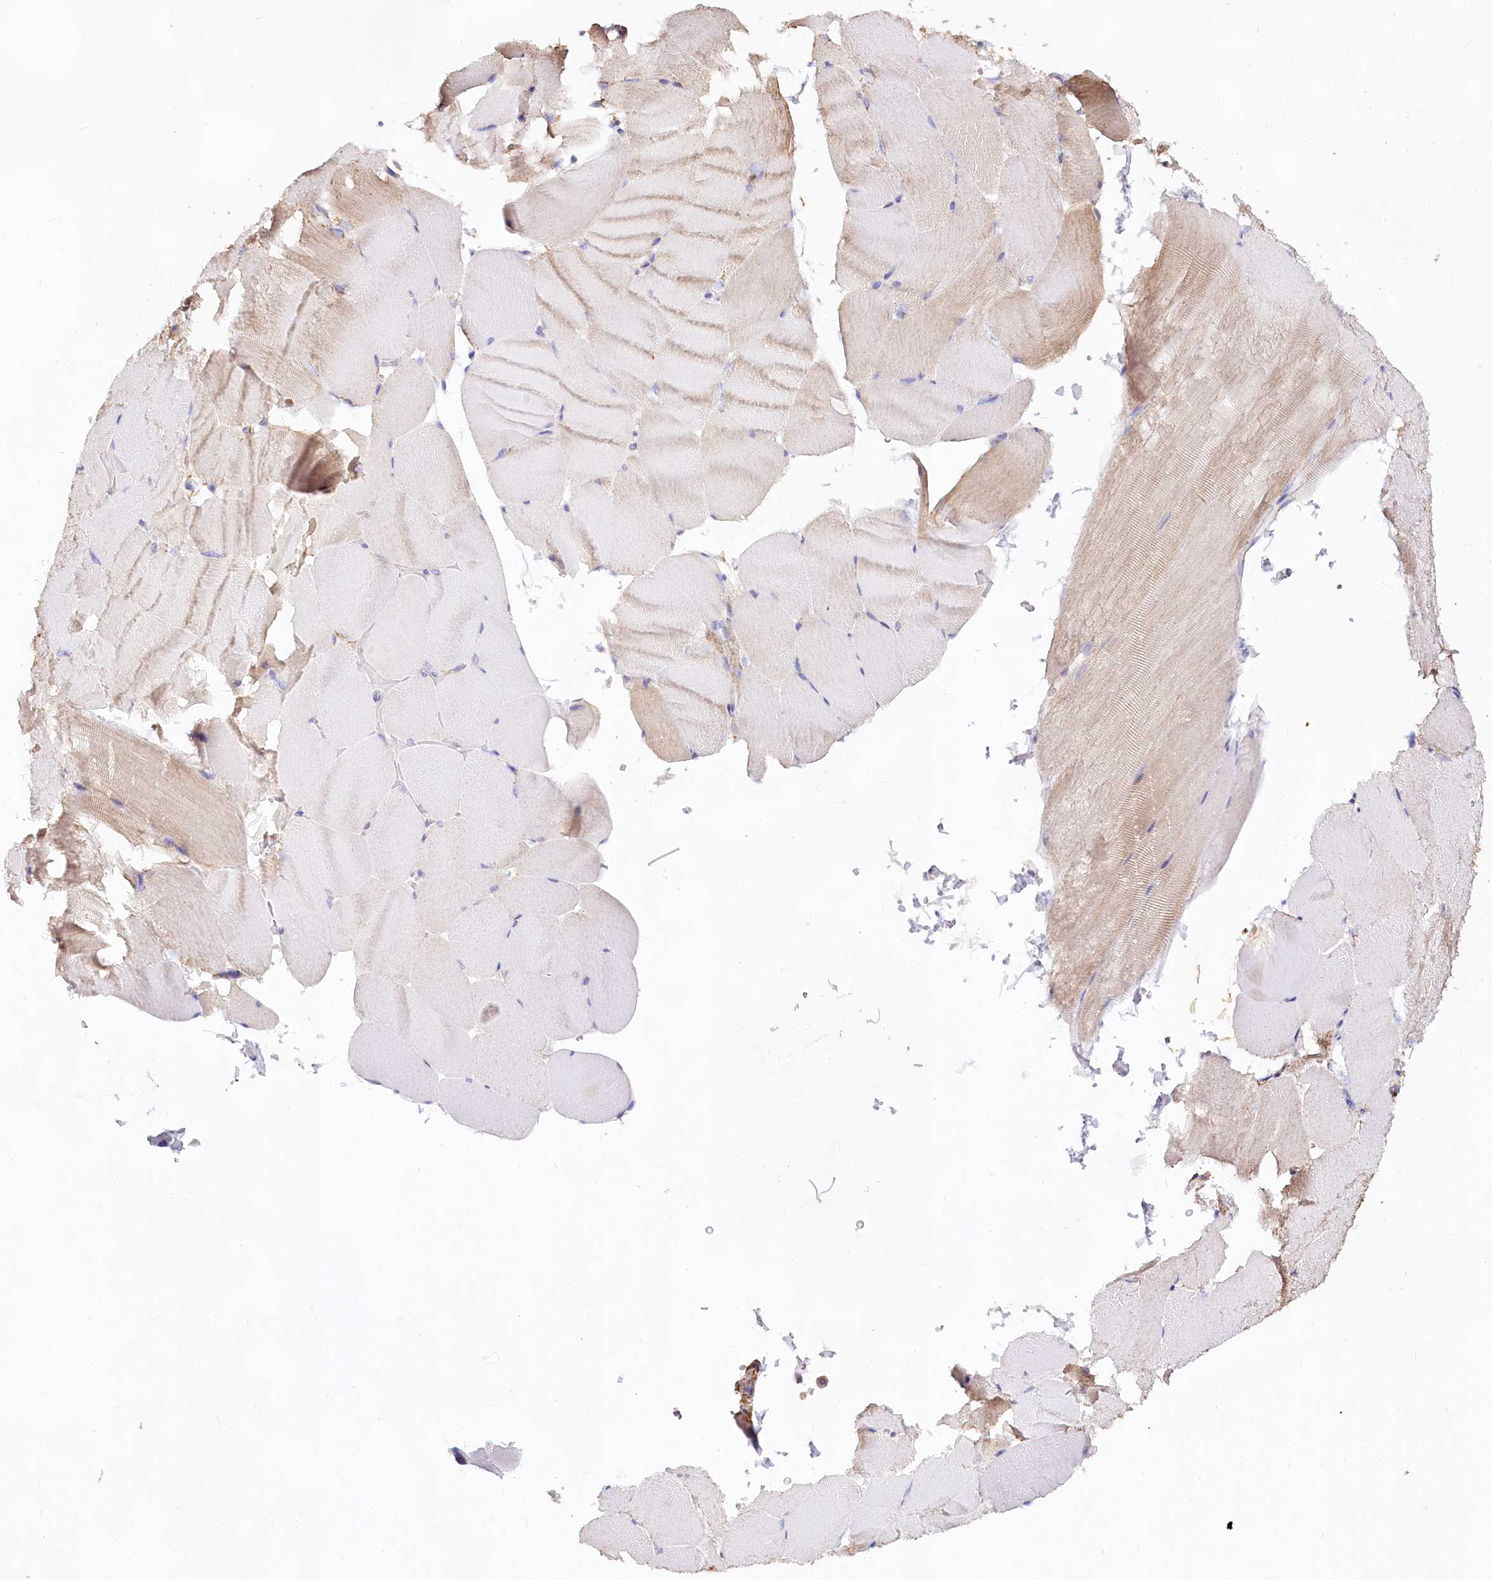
{"staining": {"intensity": "moderate", "quantity": "<25%", "location": "cytoplasmic/membranous"}, "tissue": "skeletal muscle", "cell_type": "Myocytes", "image_type": "normal", "snomed": [{"axis": "morphology", "description": "Normal tissue, NOS"}, {"axis": "topography", "description": "Skeletal muscle"}, {"axis": "topography", "description": "Parathyroid gland"}], "caption": "Myocytes display low levels of moderate cytoplasmic/membranous expression in about <25% of cells in normal skeletal muscle.", "gene": "TASOR2", "patient": {"sex": "female", "age": 37}}